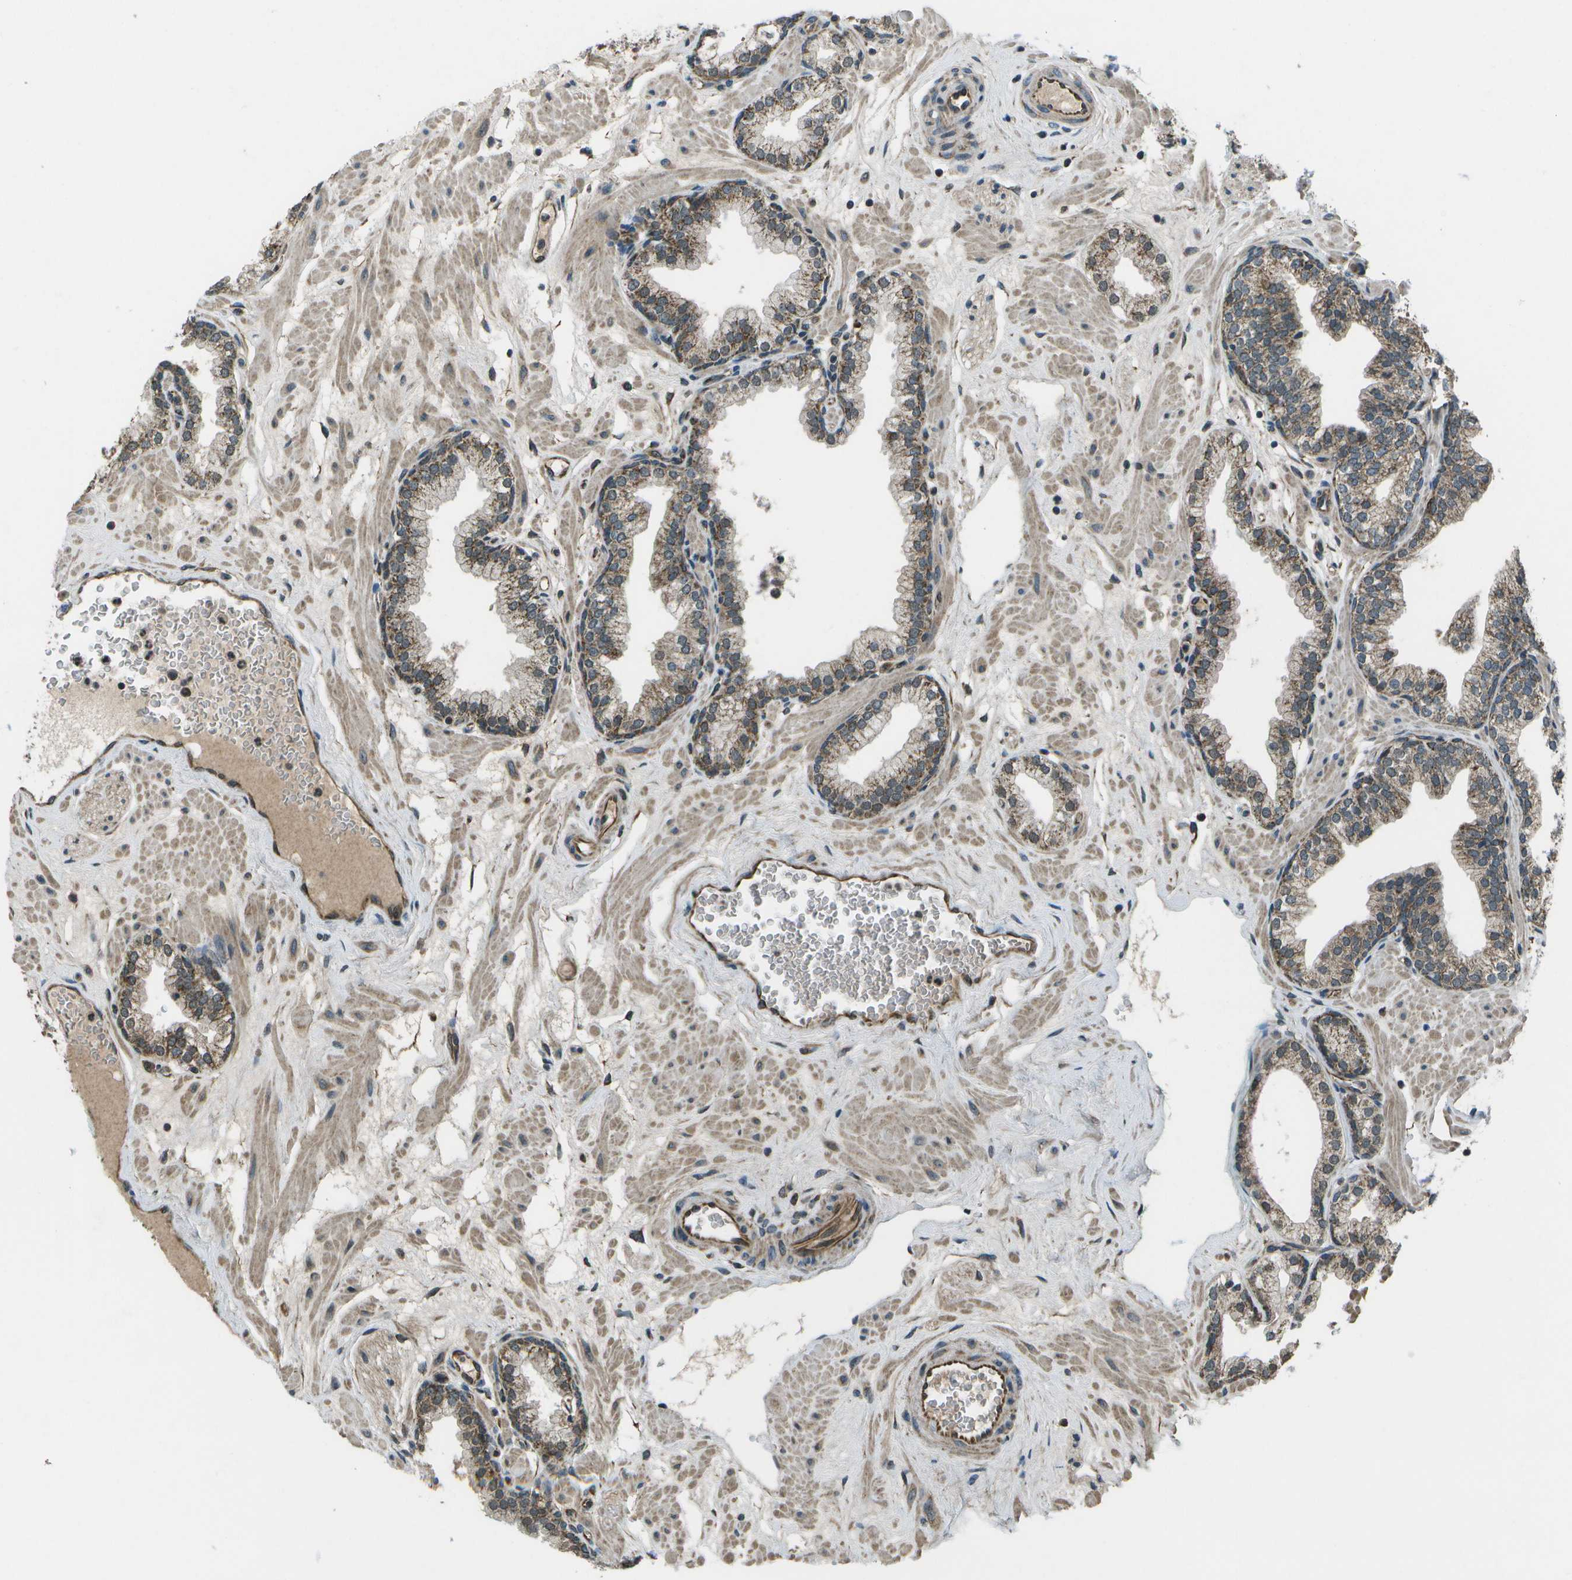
{"staining": {"intensity": "moderate", "quantity": ">75%", "location": "cytoplasmic/membranous"}, "tissue": "prostate", "cell_type": "Glandular cells", "image_type": "normal", "snomed": [{"axis": "morphology", "description": "Normal tissue, NOS"}, {"axis": "morphology", "description": "Urothelial carcinoma, Low grade"}, {"axis": "topography", "description": "Urinary bladder"}, {"axis": "topography", "description": "Prostate"}], "caption": "Unremarkable prostate was stained to show a protein in brown. There is medium levels of moderate cytoplasmic/membranous staining in about >75% of glandular cells. Nuclei are stained in blue.", "gene": "EIF2AK1", "patient": {"sex": "male", "age": 60}}